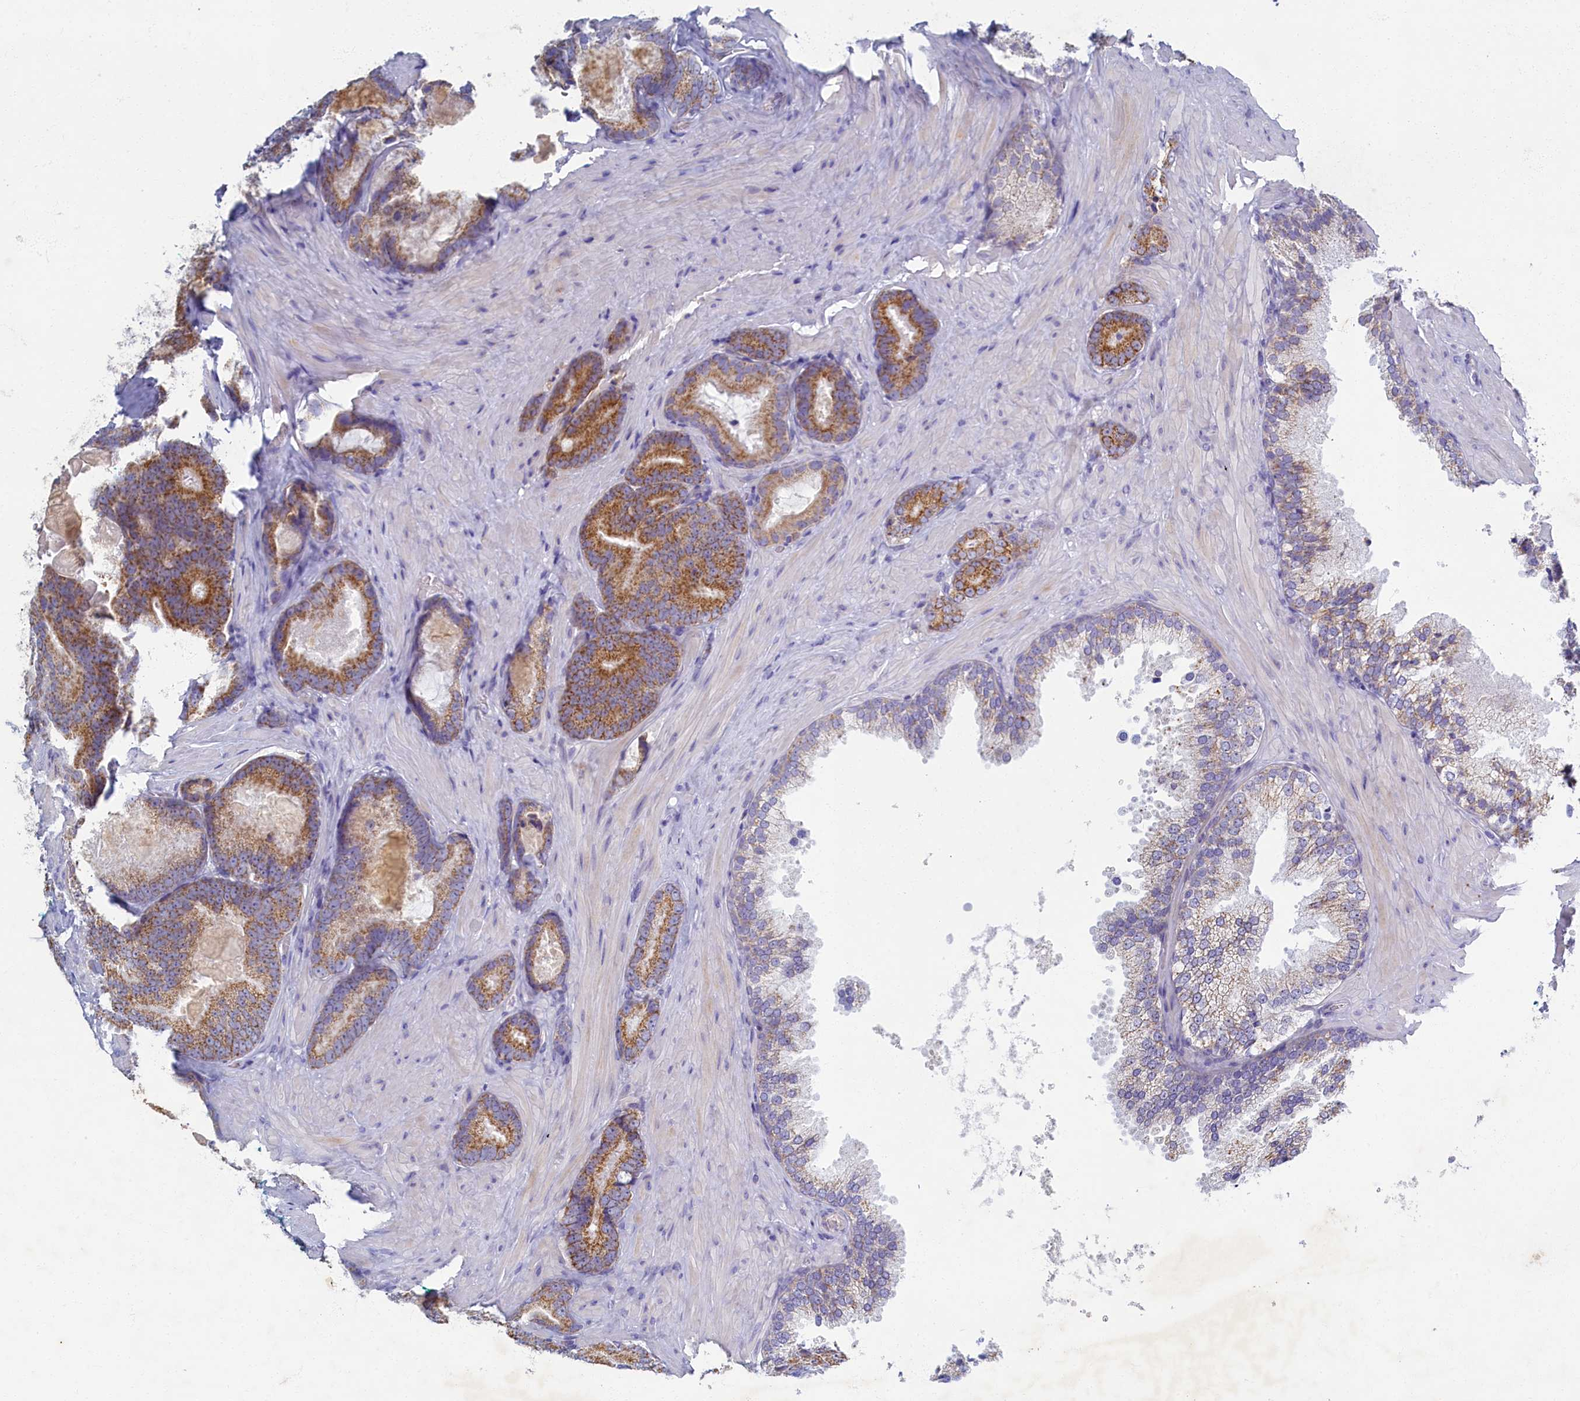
{"staining": {"intensity": "moderate", "quantity": ">75%", "location": "cytoplasmic/membranous"}, "tissue": "prostate cancer", "cell_type": "Tumor cells", "image_type": "cancer", "snomed": [{"axis": "morphology", "description": "Adenocarcinoma, High grade"}, {"axis": "topography", "description": "Prostate"}], "caption": "High-power microscopy captured an immunohistochemistry image of adenocarcinoma (high-grade) (prostate), revealing moderate cytoplasmic/membranous staining in about >75% of tumor cells.", "gene": "OCIAD2", "patient": {"sex": "male", "age": 66}}